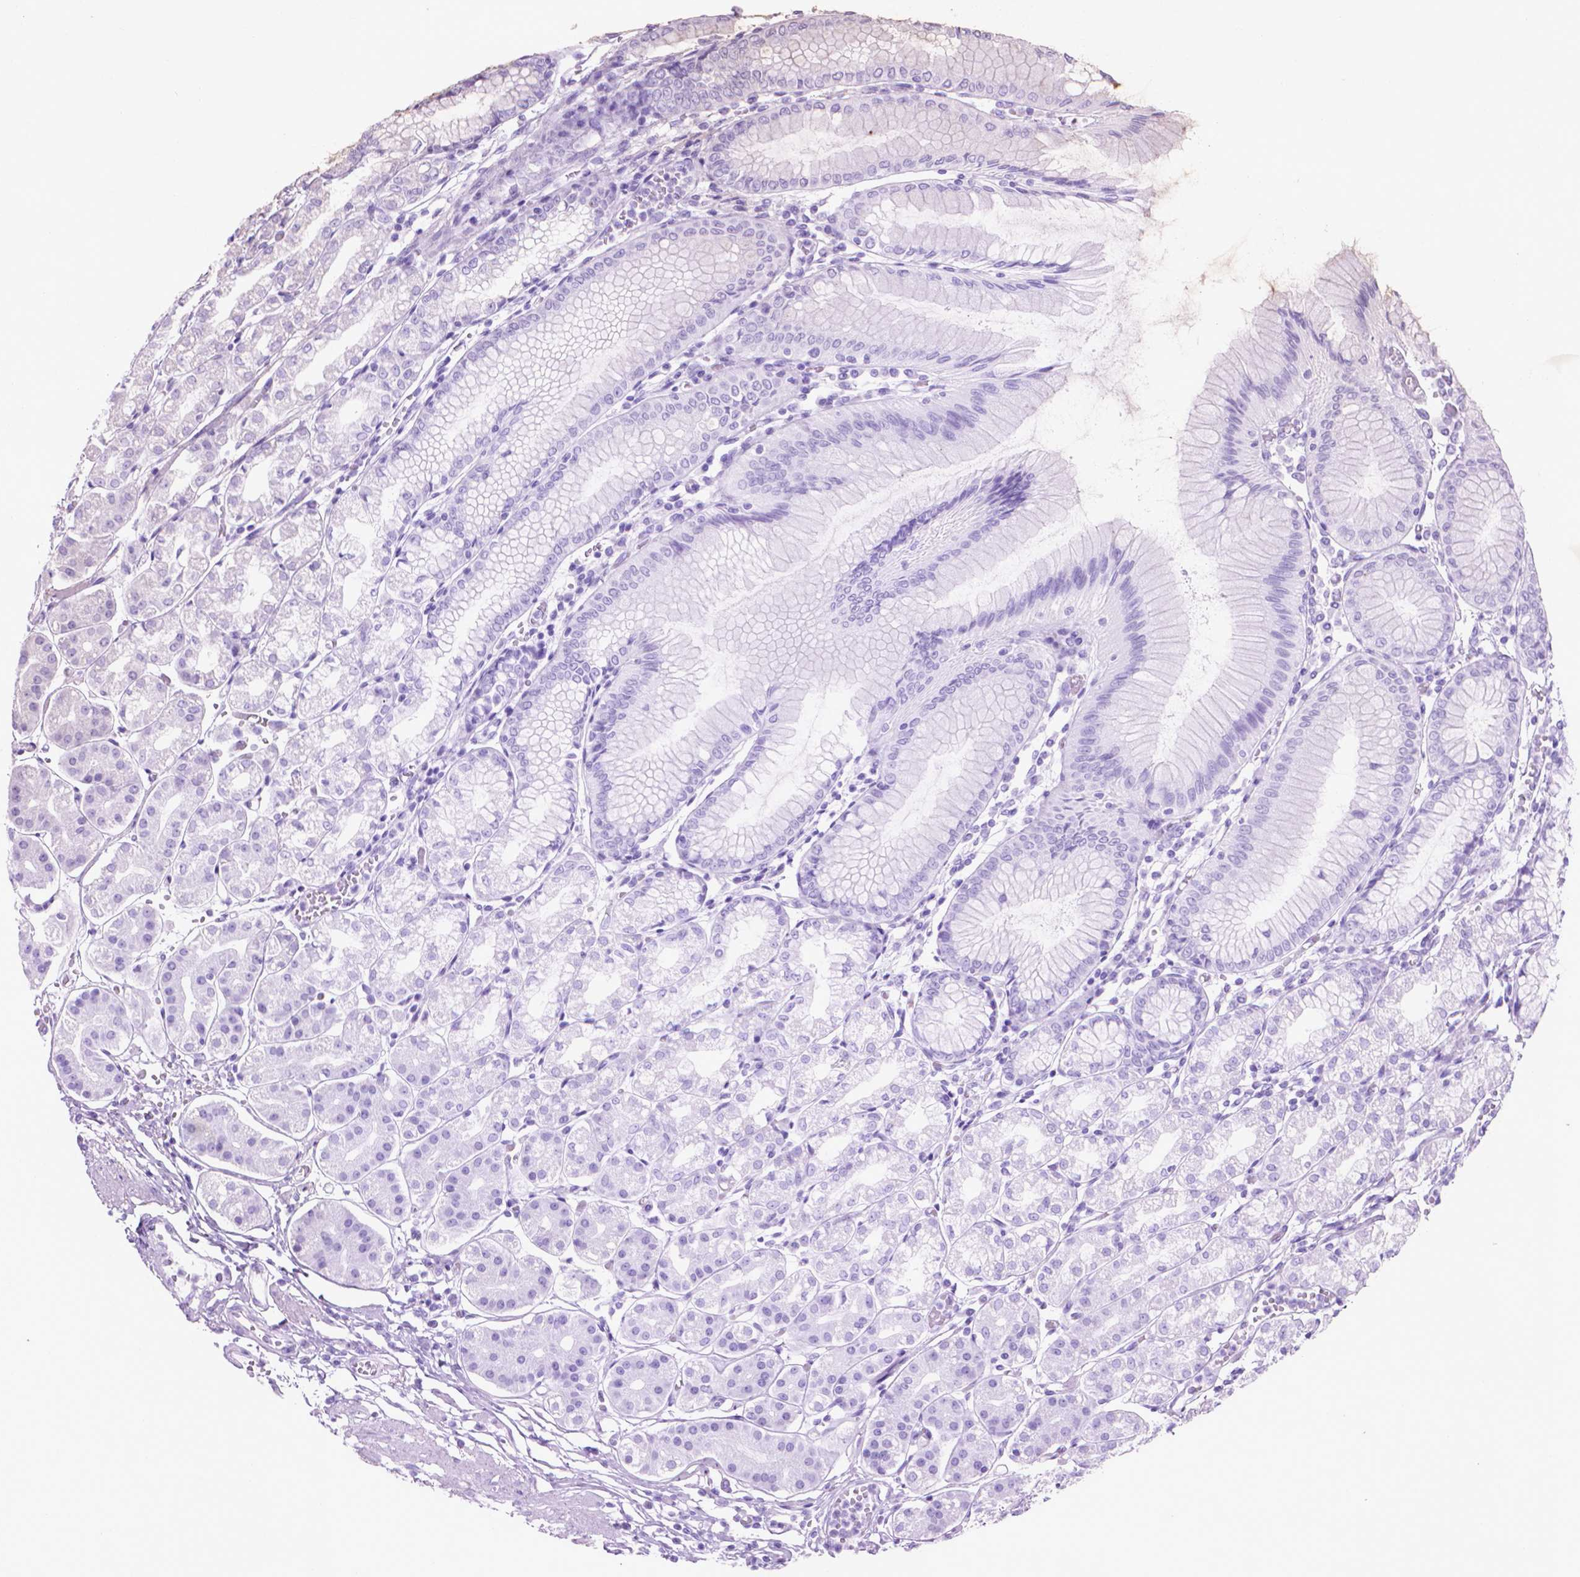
{"staining": {"intensity": "negative", "quantity": "none", "location": "none"}, "tissue": "stomach", "cell_type": "Glandular cells", "image_type": "normal", "snomed": [{"axis": "morphology", "description": "Normal tissue, NOS"}, {"axis": "topography", "description": "Skeletal muscle"}, {"axis": "topography", "description": "Stomach"}], "caption": "Unremarkable stomach was stained to show a protein in brown. There is no significant expression in glandular cells.", "gene": "AQP10", "patient": {"sex": "female", "age": 57}}